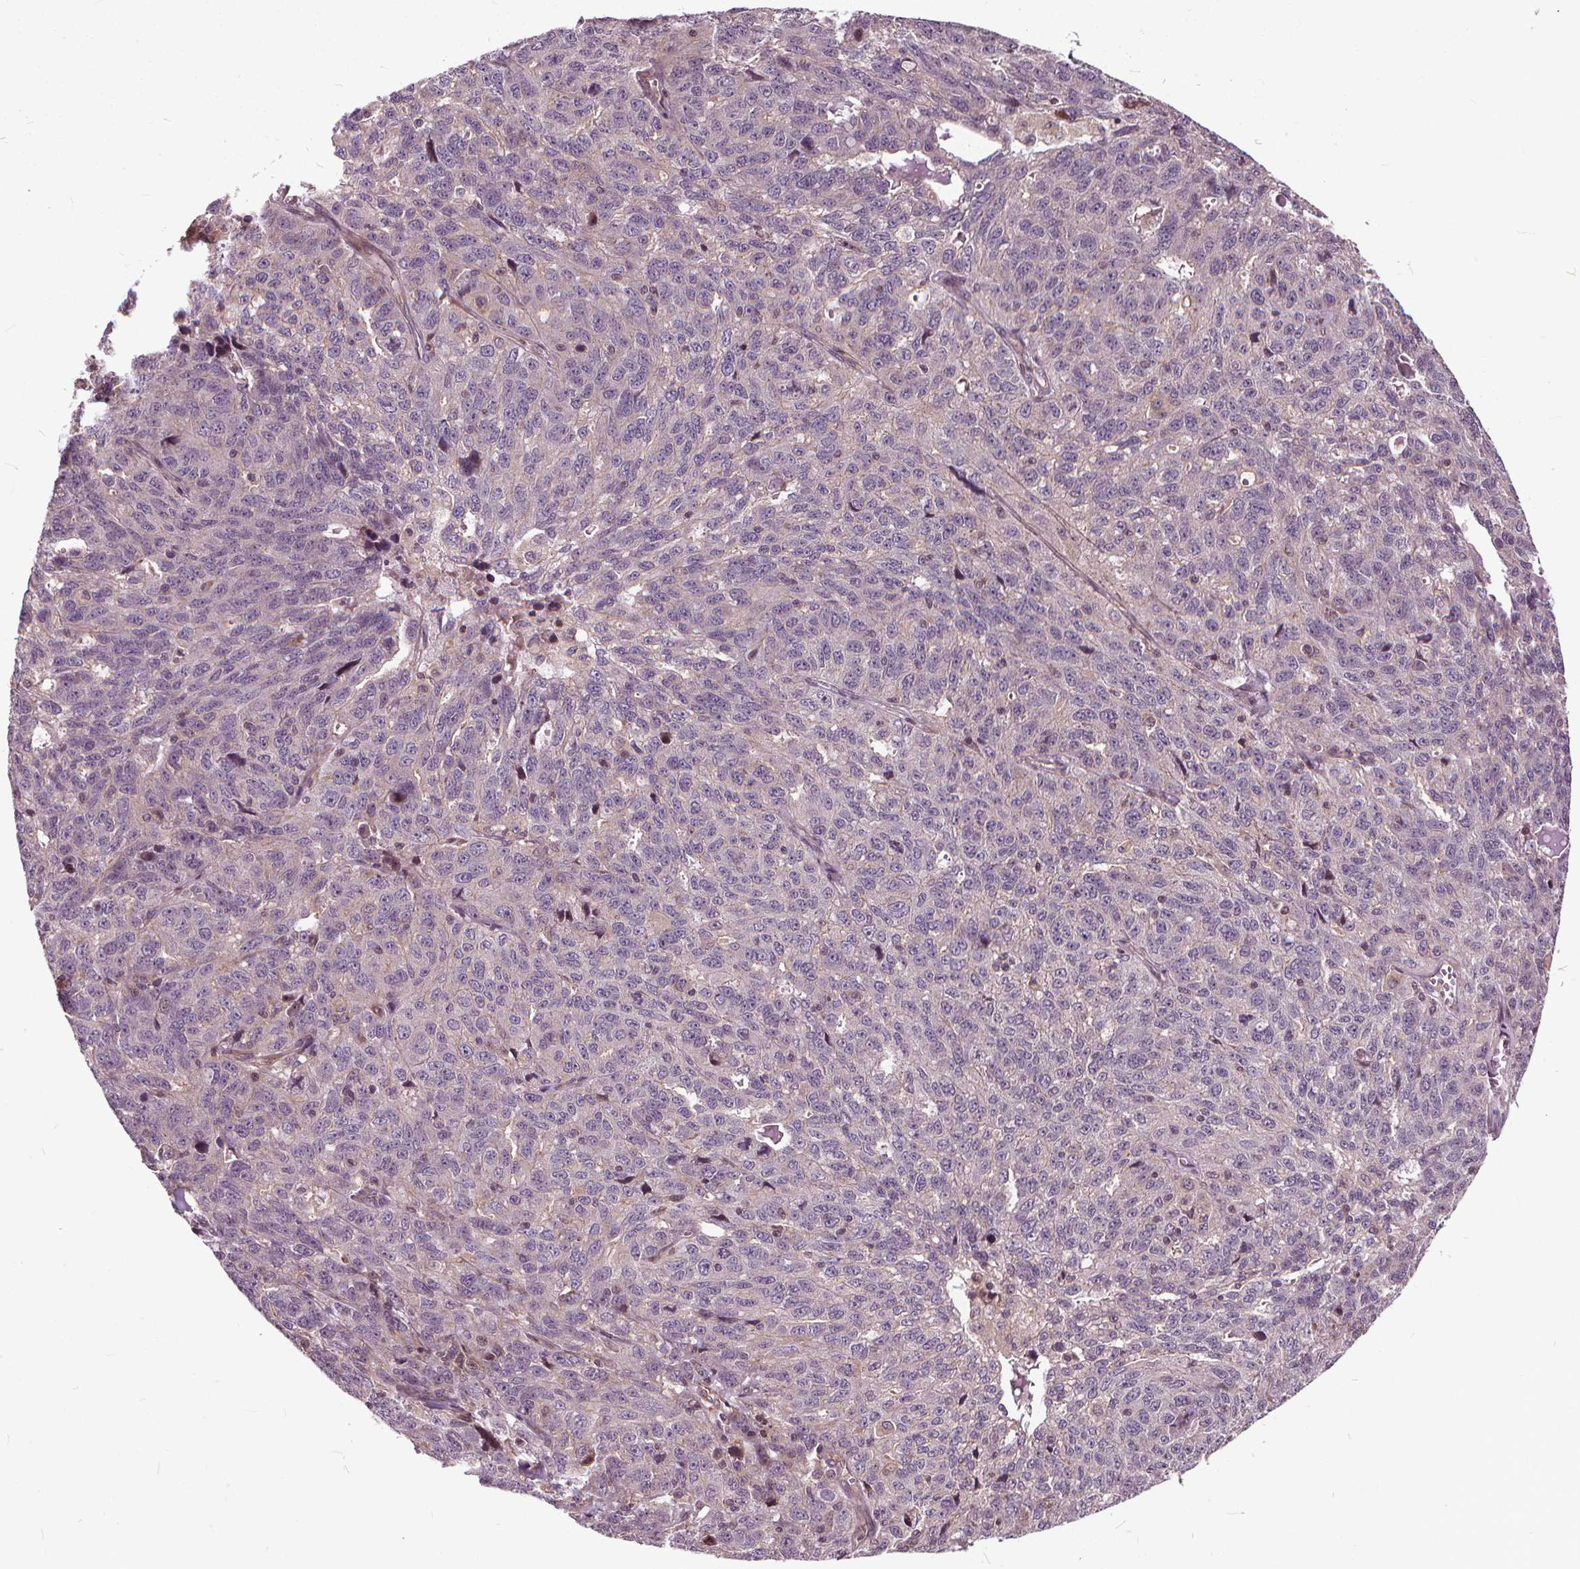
{"staining": {"intensity": "negative", "quantity": "none", "location": "none"}, "tissue": "ovarian cancer", "cell_type": "Tumor cells", "image_type": "cancer", "snomed": [{"axis": "morphology", "description": "Cystadenocarcinoma, serous, NOS"}, {"axis": "topography", "description": "Ovary"}], "caption": "Tumor cells show no significant protein staining in serous cystadenocarcinoma (ovarian). The staining is performed using DAB brown chromogen with nuclei counter-stained in using hematoxylin.", "gene": "INPP5E", "patient": {"sex": "female", "age": 71}}